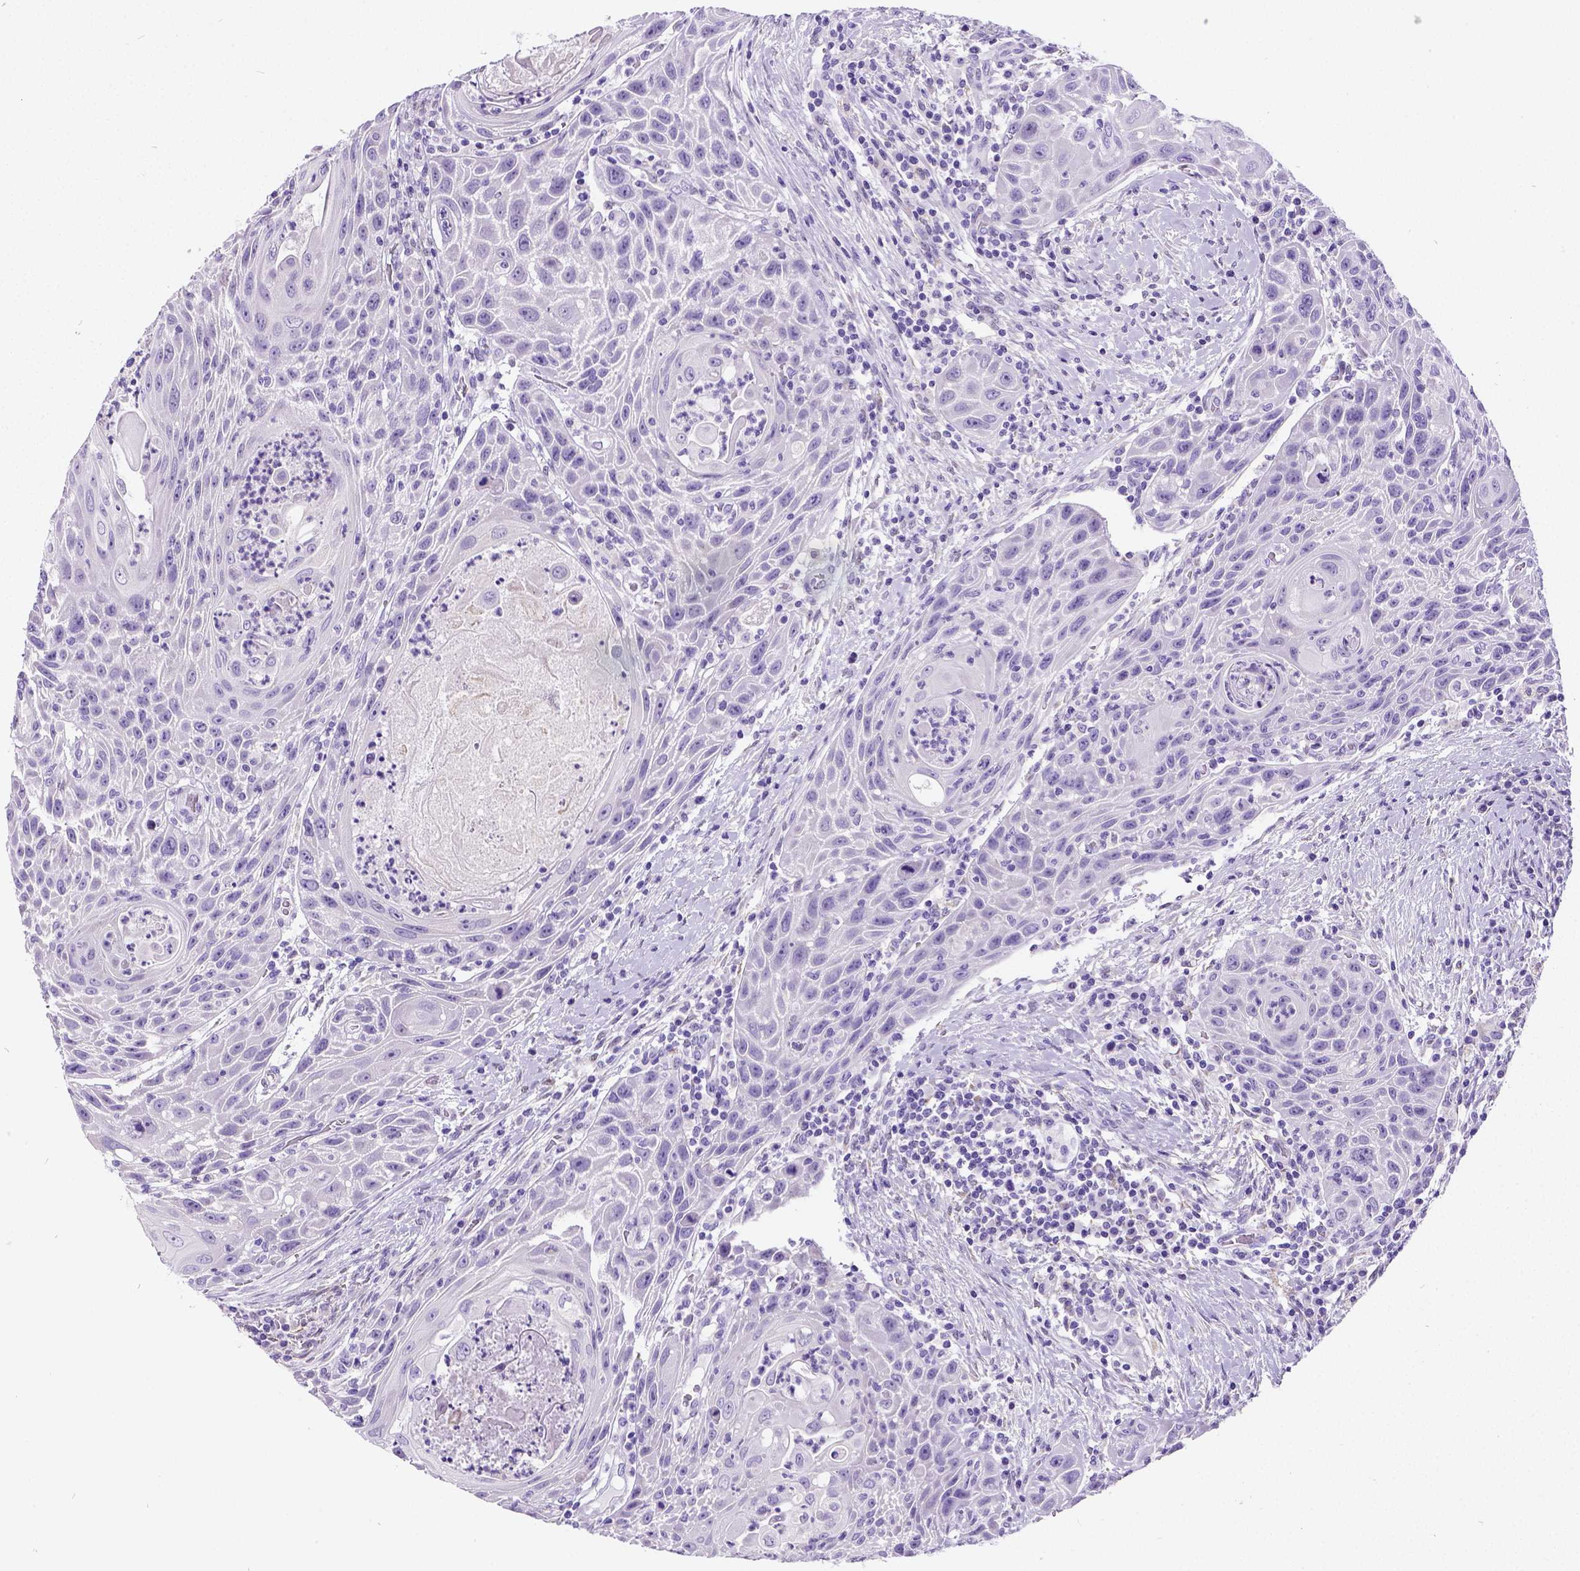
{"staining": {"intensity": "negative", "quantity": "none", "location": "none"}, "tissue": "head and neck cancer", "cell_type": "Tumor cells", "image_type": "cancer", "snomed": [{"axis": "morphology", "description": "Squamous cell carcinoma, NOS"}, {"axis": "topography", "description": "Head-Neck"}], "caption": "An immunohistochemistry (IHC) micrograph of head and neck cancer (squamous cell carcinoma) is shown. There is no staining in tumor cells of head and neck cancer (squamous cell carcinoma).", "gene": "SATB2", "patient": {"sex": "male", "age": 69}}